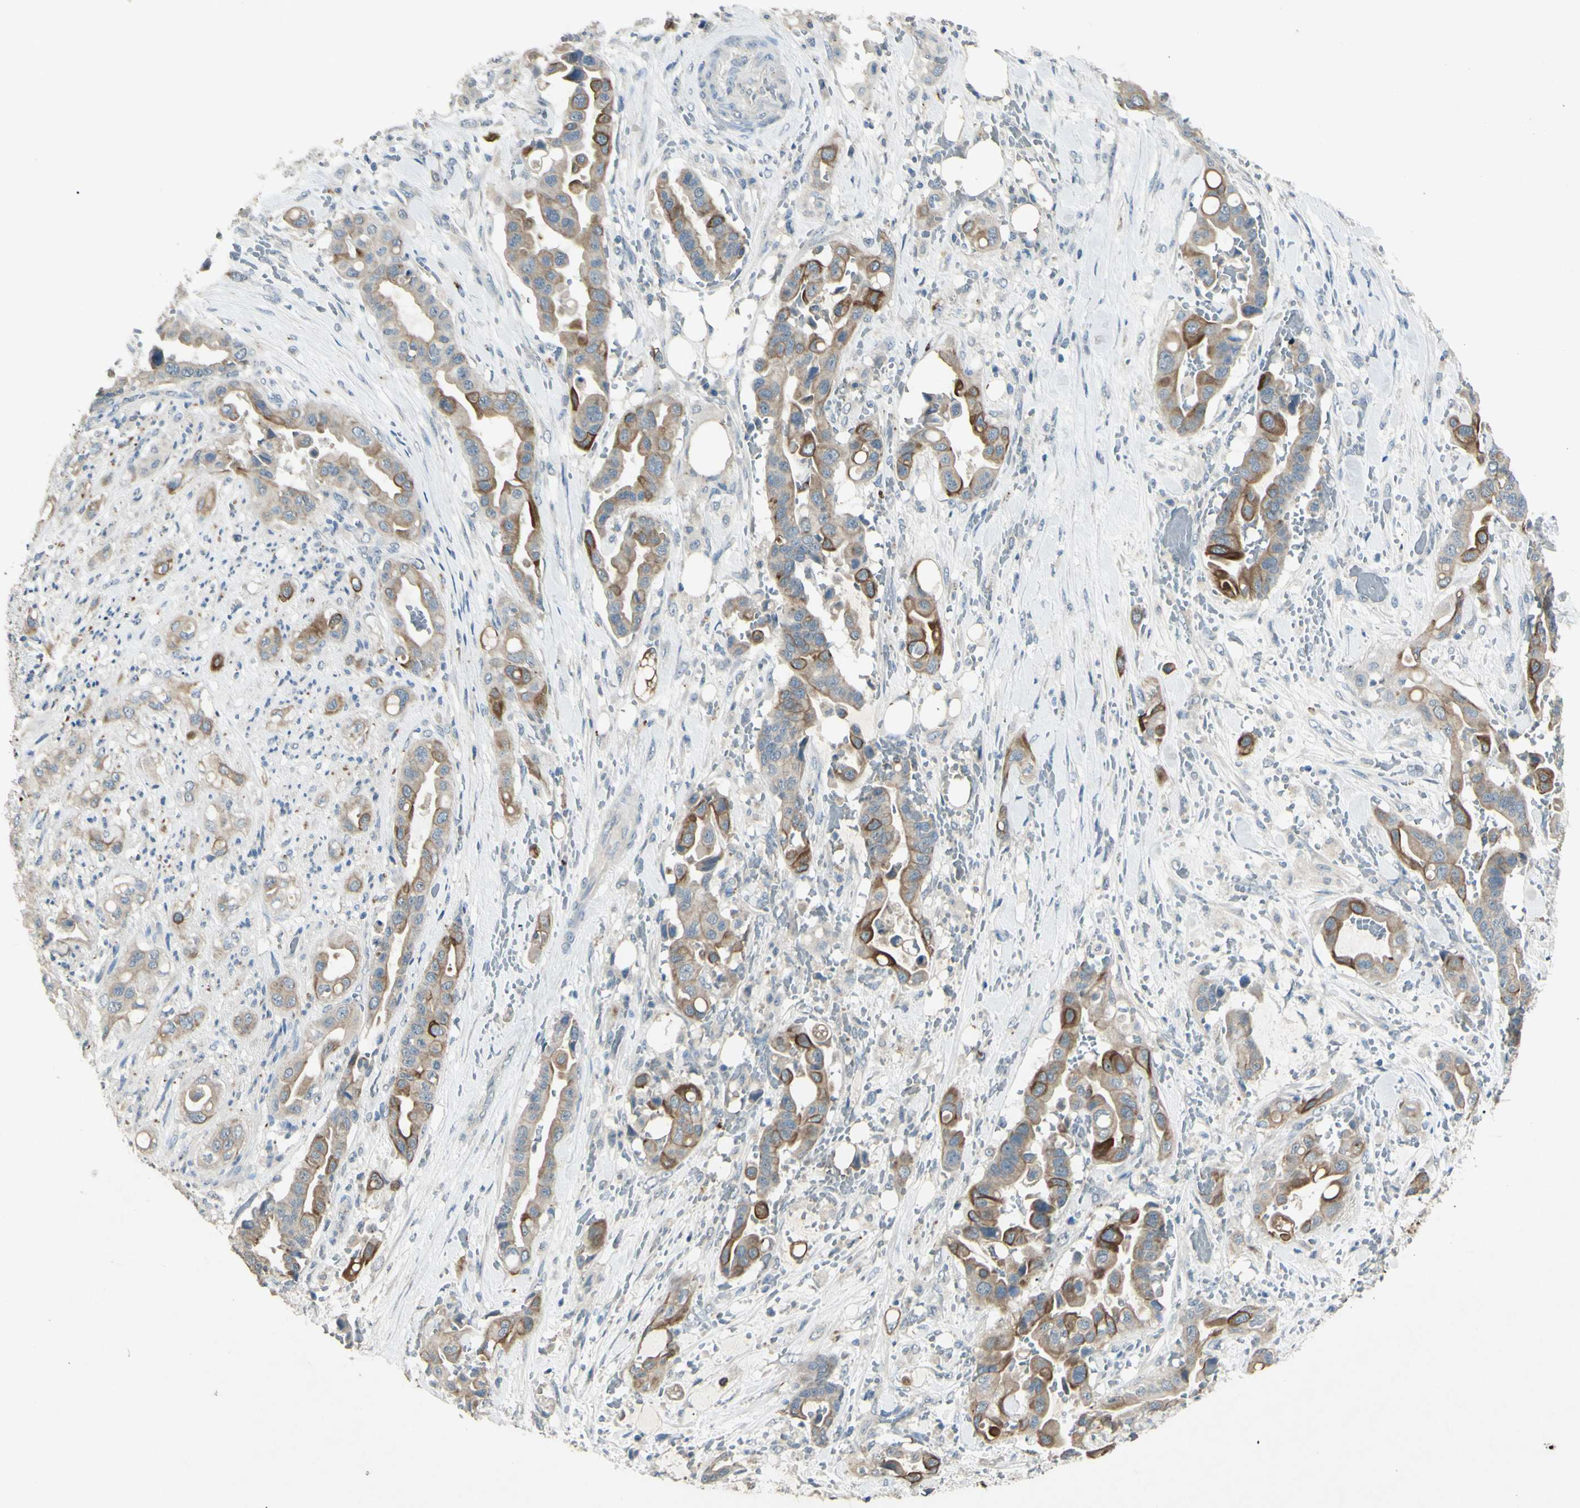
{"staining": {"intensity": "strong", "quantity": "25%-75%", "location": "cytoplasmic/membranous"}, "tissue": "liver cancer", "cell_type": "Tumor cells", "image_type": "cancer", "snomed": [{"axis": "morphology", "description": "Cholangiocarcinoma"}, {"axis": "topography", "description": "Liver"}], "caption": "Human liver cholangiocarcinoma stained for a protein (brown) demonstrates strong cytoplasmic/membranous positive staining in about 25%-75% of tumor cells.", "gene": "TIMM21", "patient": {"sex": "female", "age": 61}}